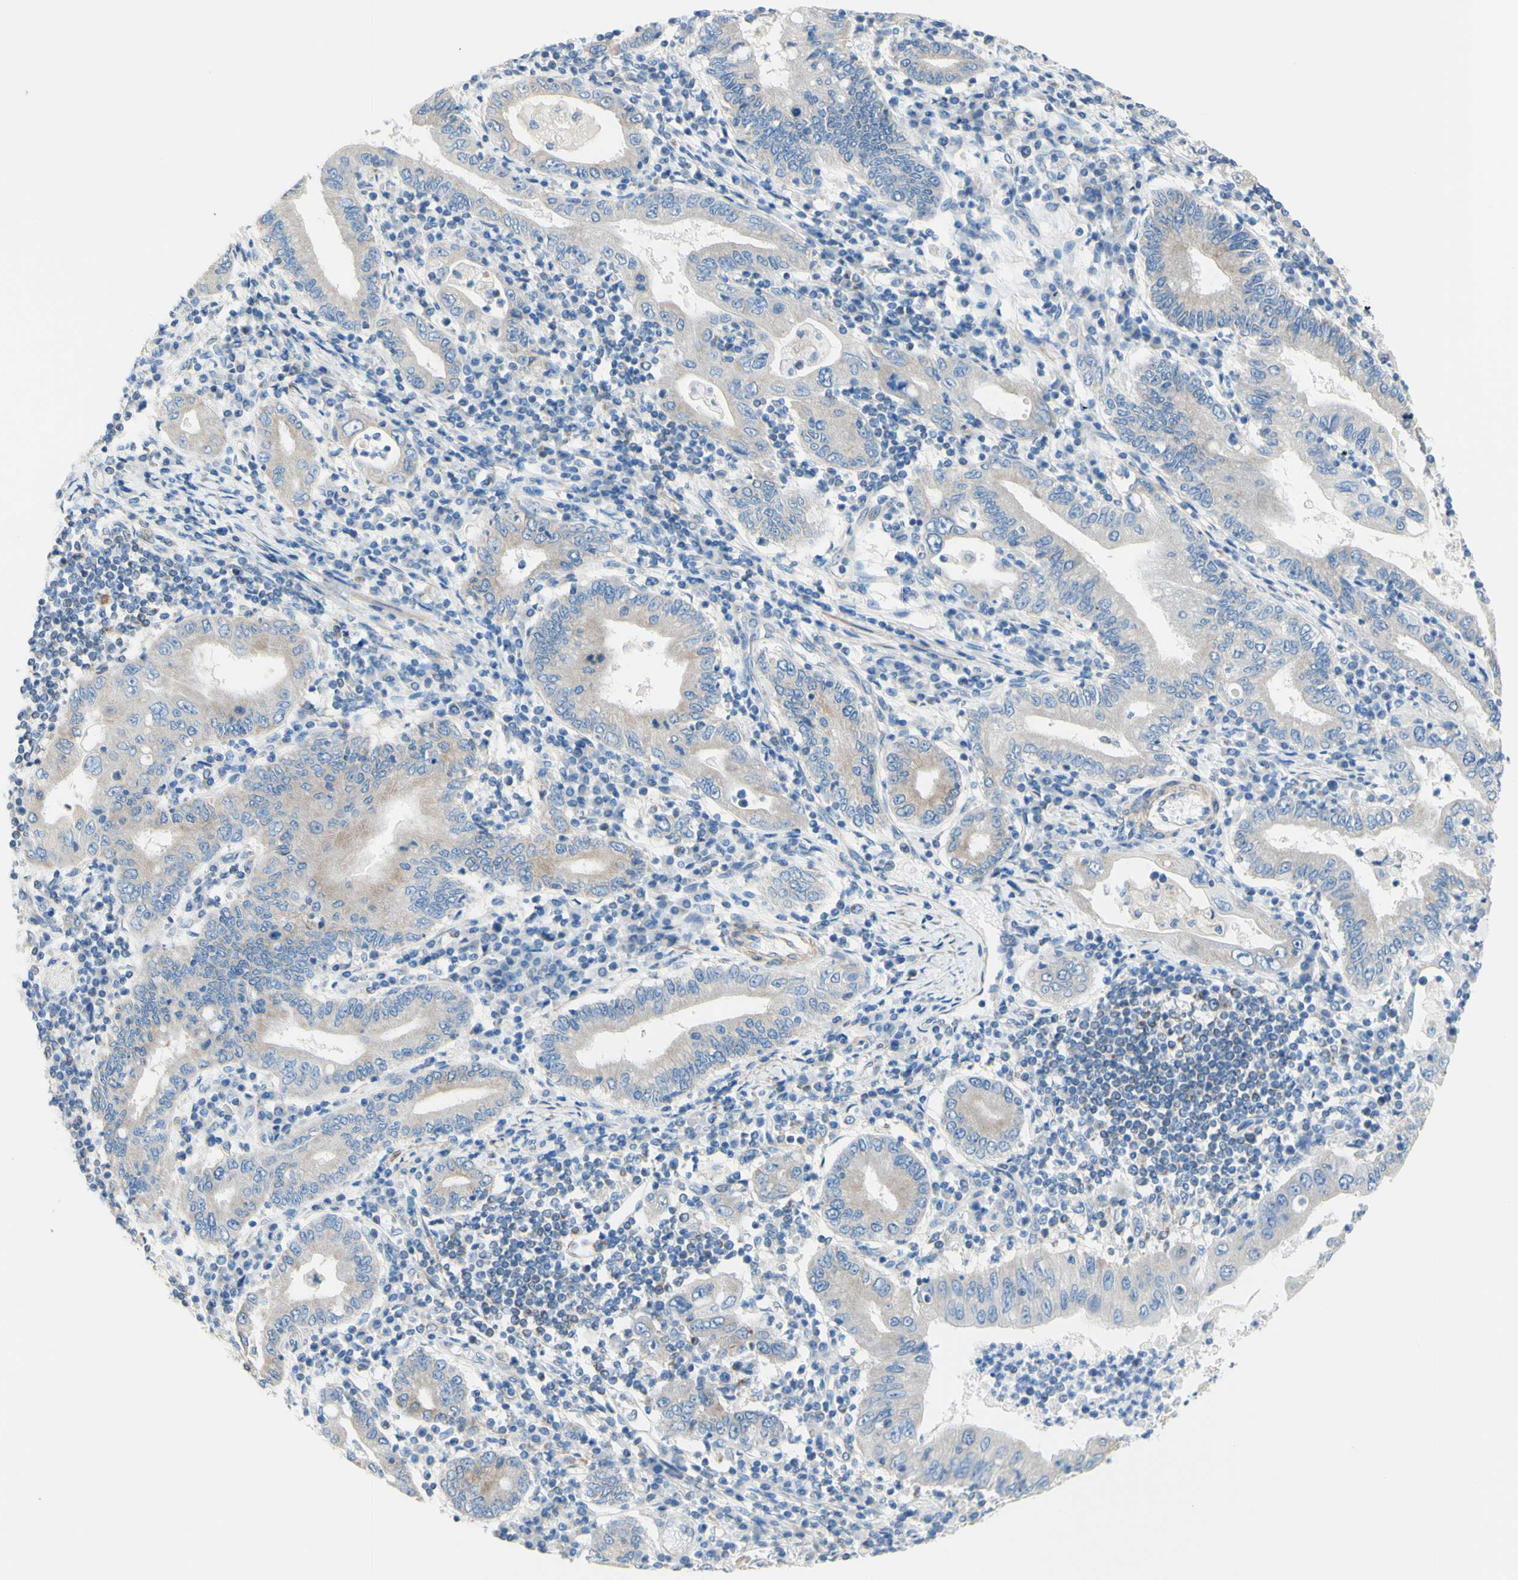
{"staining": {"intensity": "weak", "quantity": "<25%", "location": "cytoplasmic/membranous"}, "tissue": "stomach cancer", "cell_type": "Tumor cells", "image_type": "cancer", "snomed": [{"axis": "morphology", "description": "Normal tissue, NOS"}, {"axis": "morphology", "description": "Adenocarcinoma, NOS"}, {"axis": "topography", "description": "Esophagus"}, {"axis": "topography", "description": "Stomach, upper"}, {"axis": "topography", "description": "Peripheral nerve tissue"}], "caption": "Histopathology image shows no significant protein positivity in tumor cells of stomach cancer (adenocarcinoma).", "gene": "RETREG2", "patient": {"sex": "male", "age": 62}}